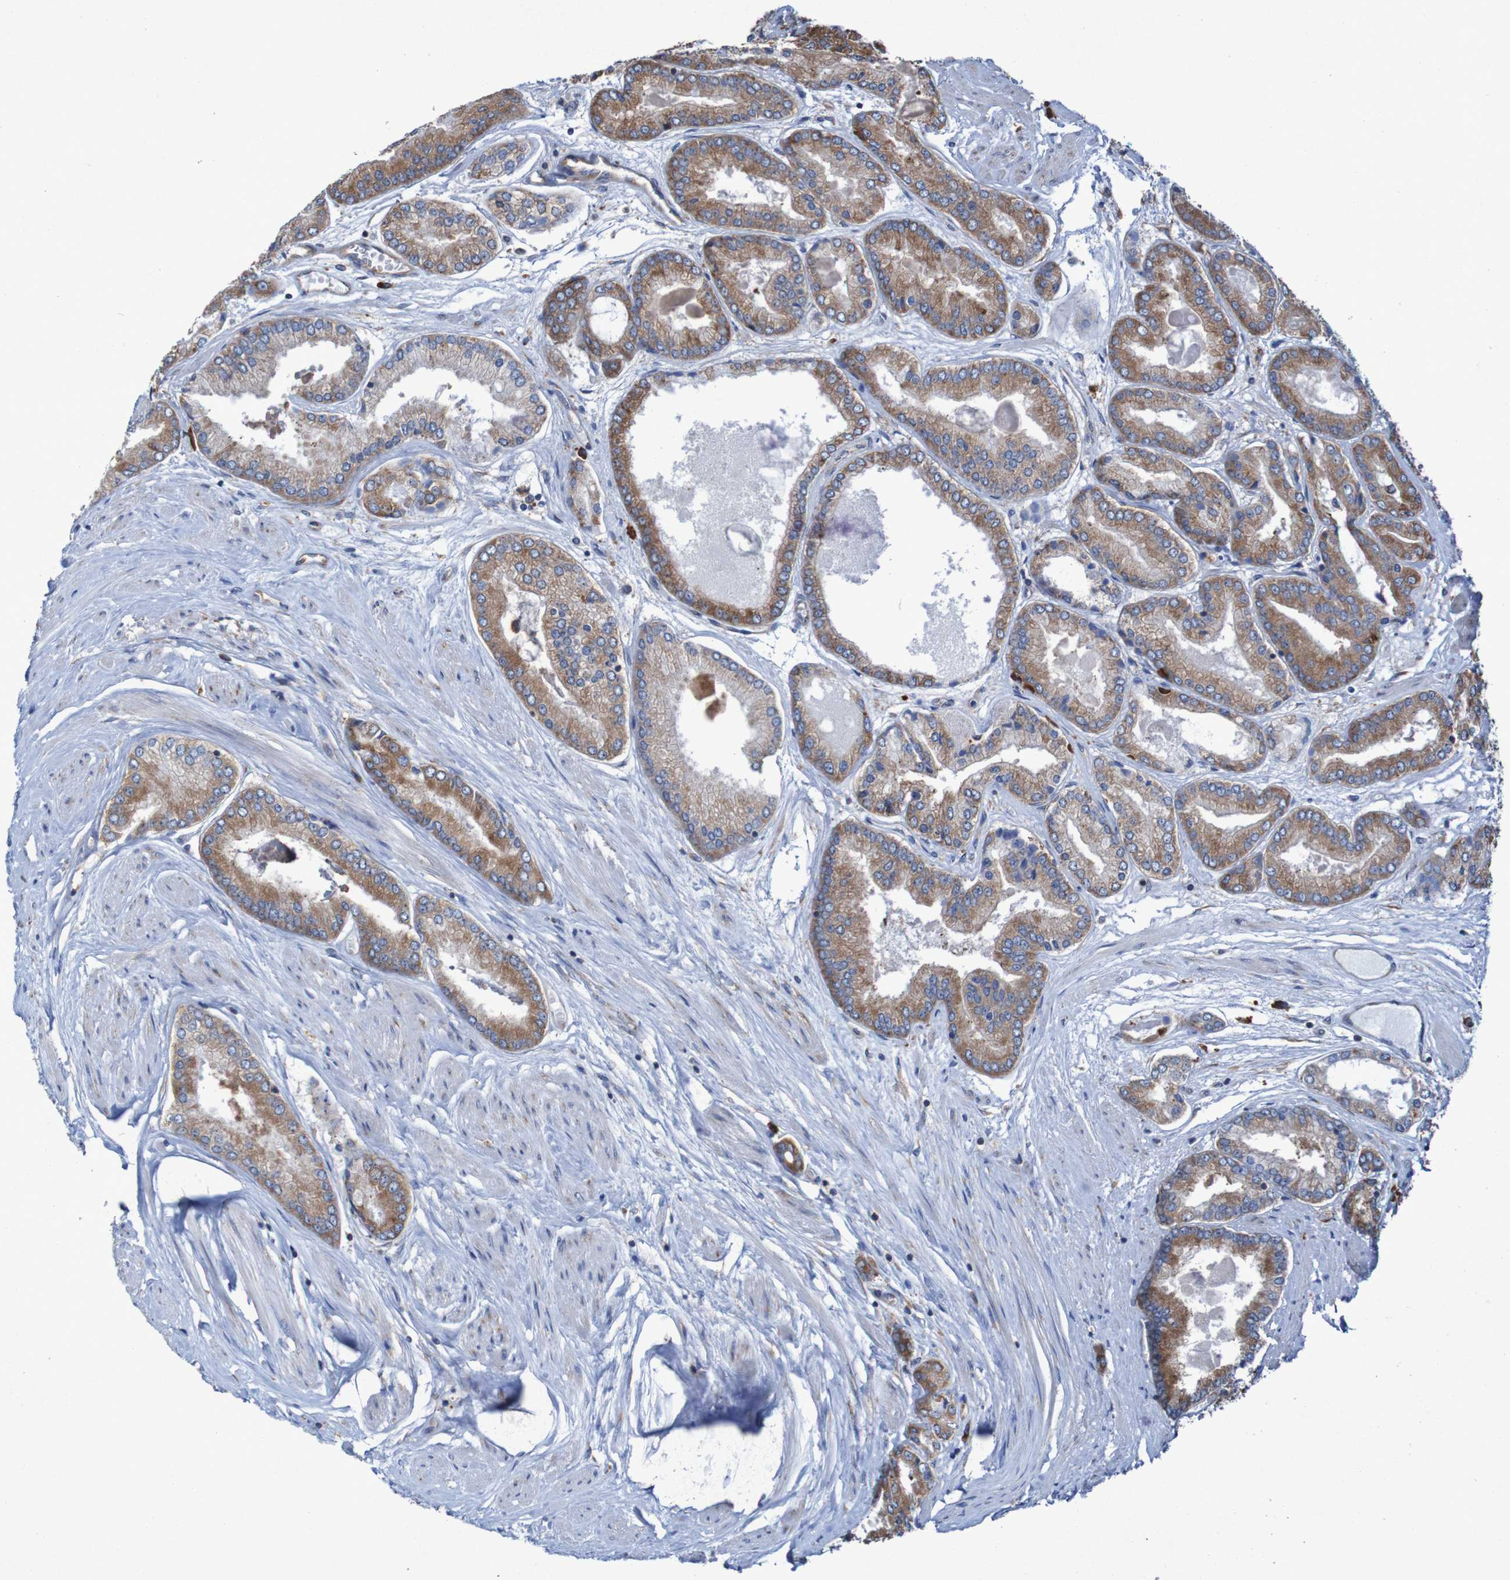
{"staining": {"intensity": "moderate", "quantity": ">75%", "location": "cytoplasmic/membranous"}, "tissue": "prostate cancer", "cell_type": "Tumor cells", "image_type": "cancer", "snomed": [{"axis": "morphology", "description": "Adenocarcinoma, High grade"}, {"axis": "topography", "description": "Prostate"}], "caption": "This image shows immunohistochemistry staining of human prostate cancer, with medium moderate cytoplasmic/membranous expression in about >75% of tumor cells.", "gene": "RPL10", "patient": {"sex": "male", "age": 59}}